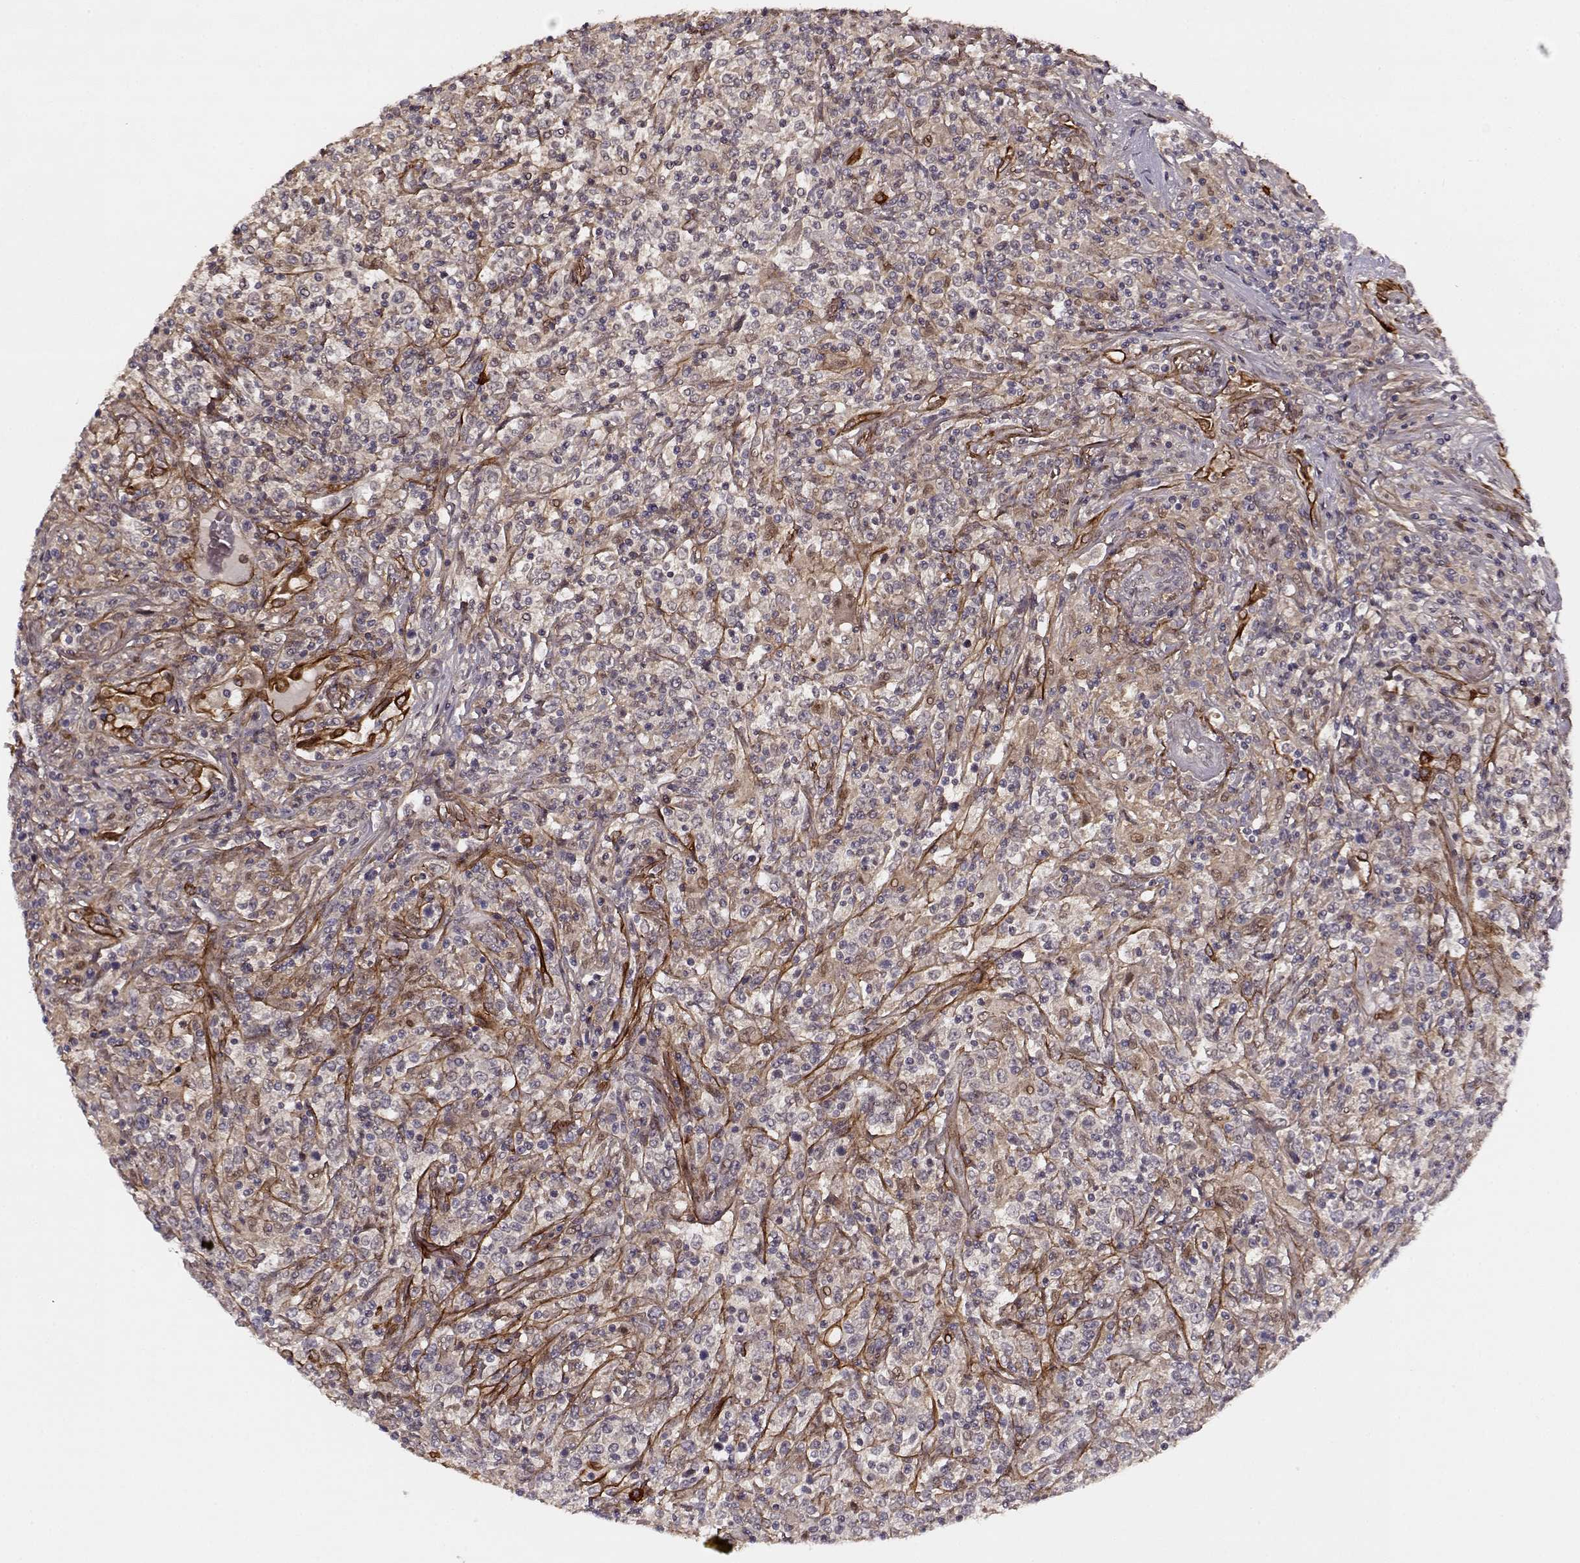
{"staining": {"intensity": "negative", "quantity": "none", "location": "none"}, "tissue": "lymphoma", "cell_type": "Tumor cells", "image_type": "cancer", "snomed": [{"axis": "morphology", "description": "Malignant lymphoma, non-Hodgkin's type, High grade"}, {"axis": "topography", "description": "Lung"}], "caption": "Human high-grade malignant lymphoma, non-Hodgkin's type stained for a protein using IHC demonstrates no staining in tumor cells.", "gene": "DENND4B", "patient": {"sex": "male", "age": 79}}